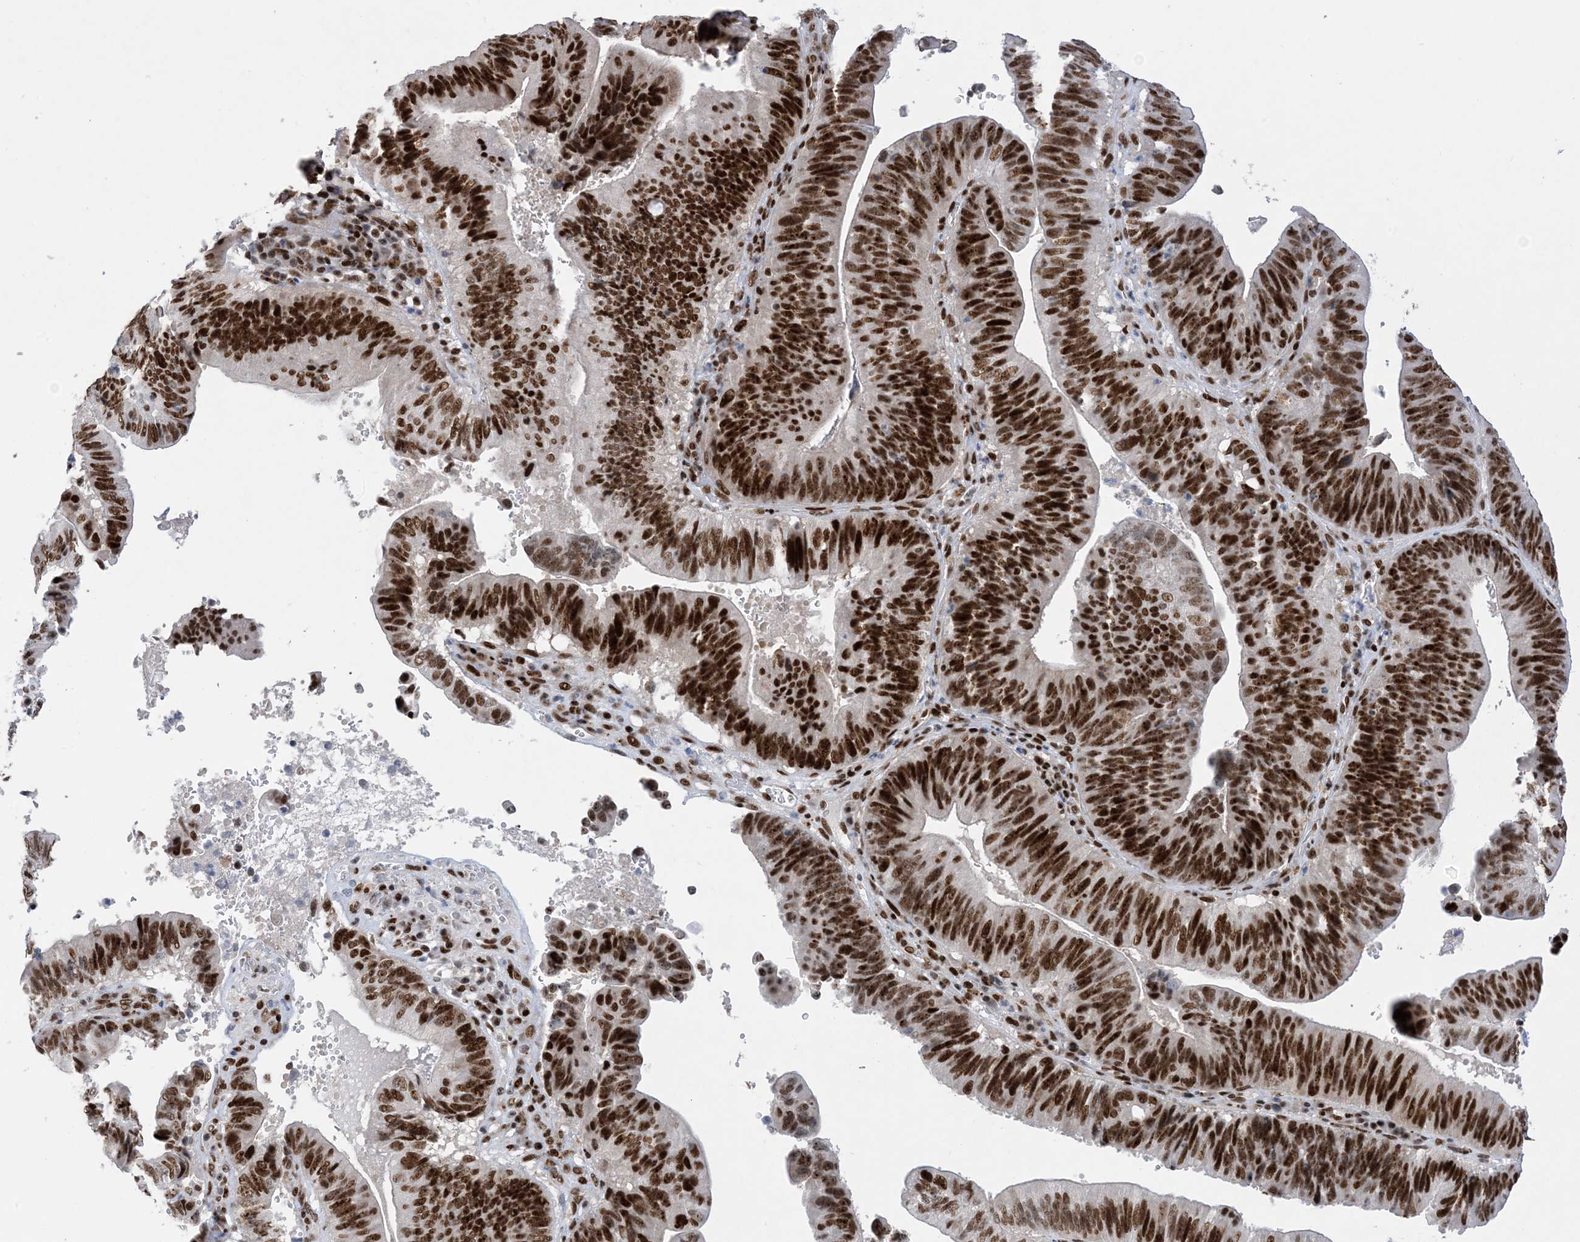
{"staining": {"intensity": "strong", "quantity": ">75%", "location": "nuclear"}, "tissue": "pancreatic cancer", "cell_type": "Tumor cells", "image_type": "cancer", "snomed": [{"axis": "morphology", "description": "Adenocarcinoma, NOS"}, {"axis": "topography", "description": "Pancreas"}], "caption": "Human pancreatic cancer stained with a protein marker reveals strong staining in tumor cells.", "gene": "TSPYL1", "patient": {"sex": "male", "age": 63}}